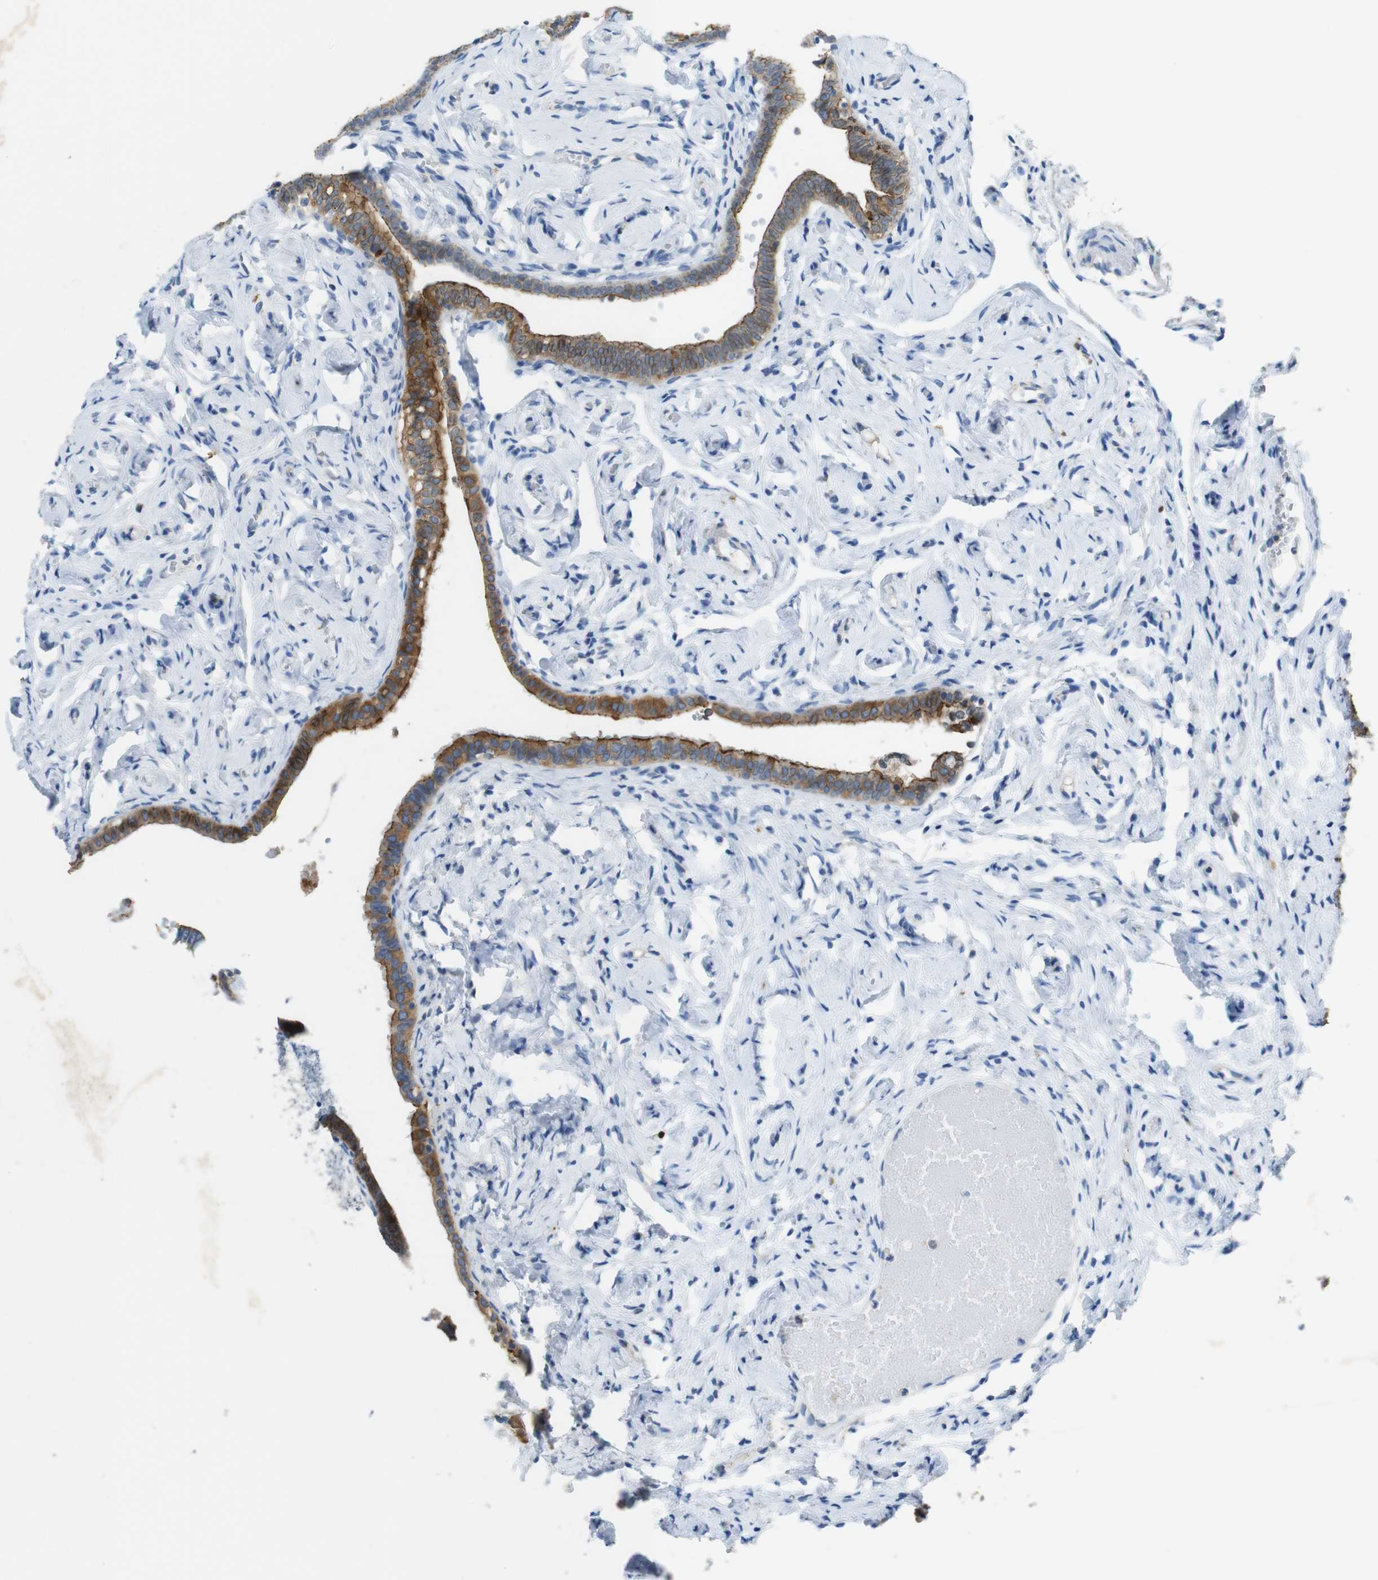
{"staining": {"intensity": "strong", "quantity": ">75%", "location": "cytoplasmic/membranous"}, "tissue": "fallopian tube", "cell_type": "Glandular cells", "image_type": "normal", "snomed": [{"axis": "morphology", "description": "Normal tissue, NOS"}, {"axis": "topography", "description": "Fallopian tube"}], "caption": "The image displays staining of normal fallopian tube, revealing strong cytoplasmic/membranous protein staining (brown color) within glandular cells. Immunohistochemistry stains the protein of interest in brown and the nuclei are stained blue.", "gene": "TJP3", "patient": {"sex": "female", "age": 71}}